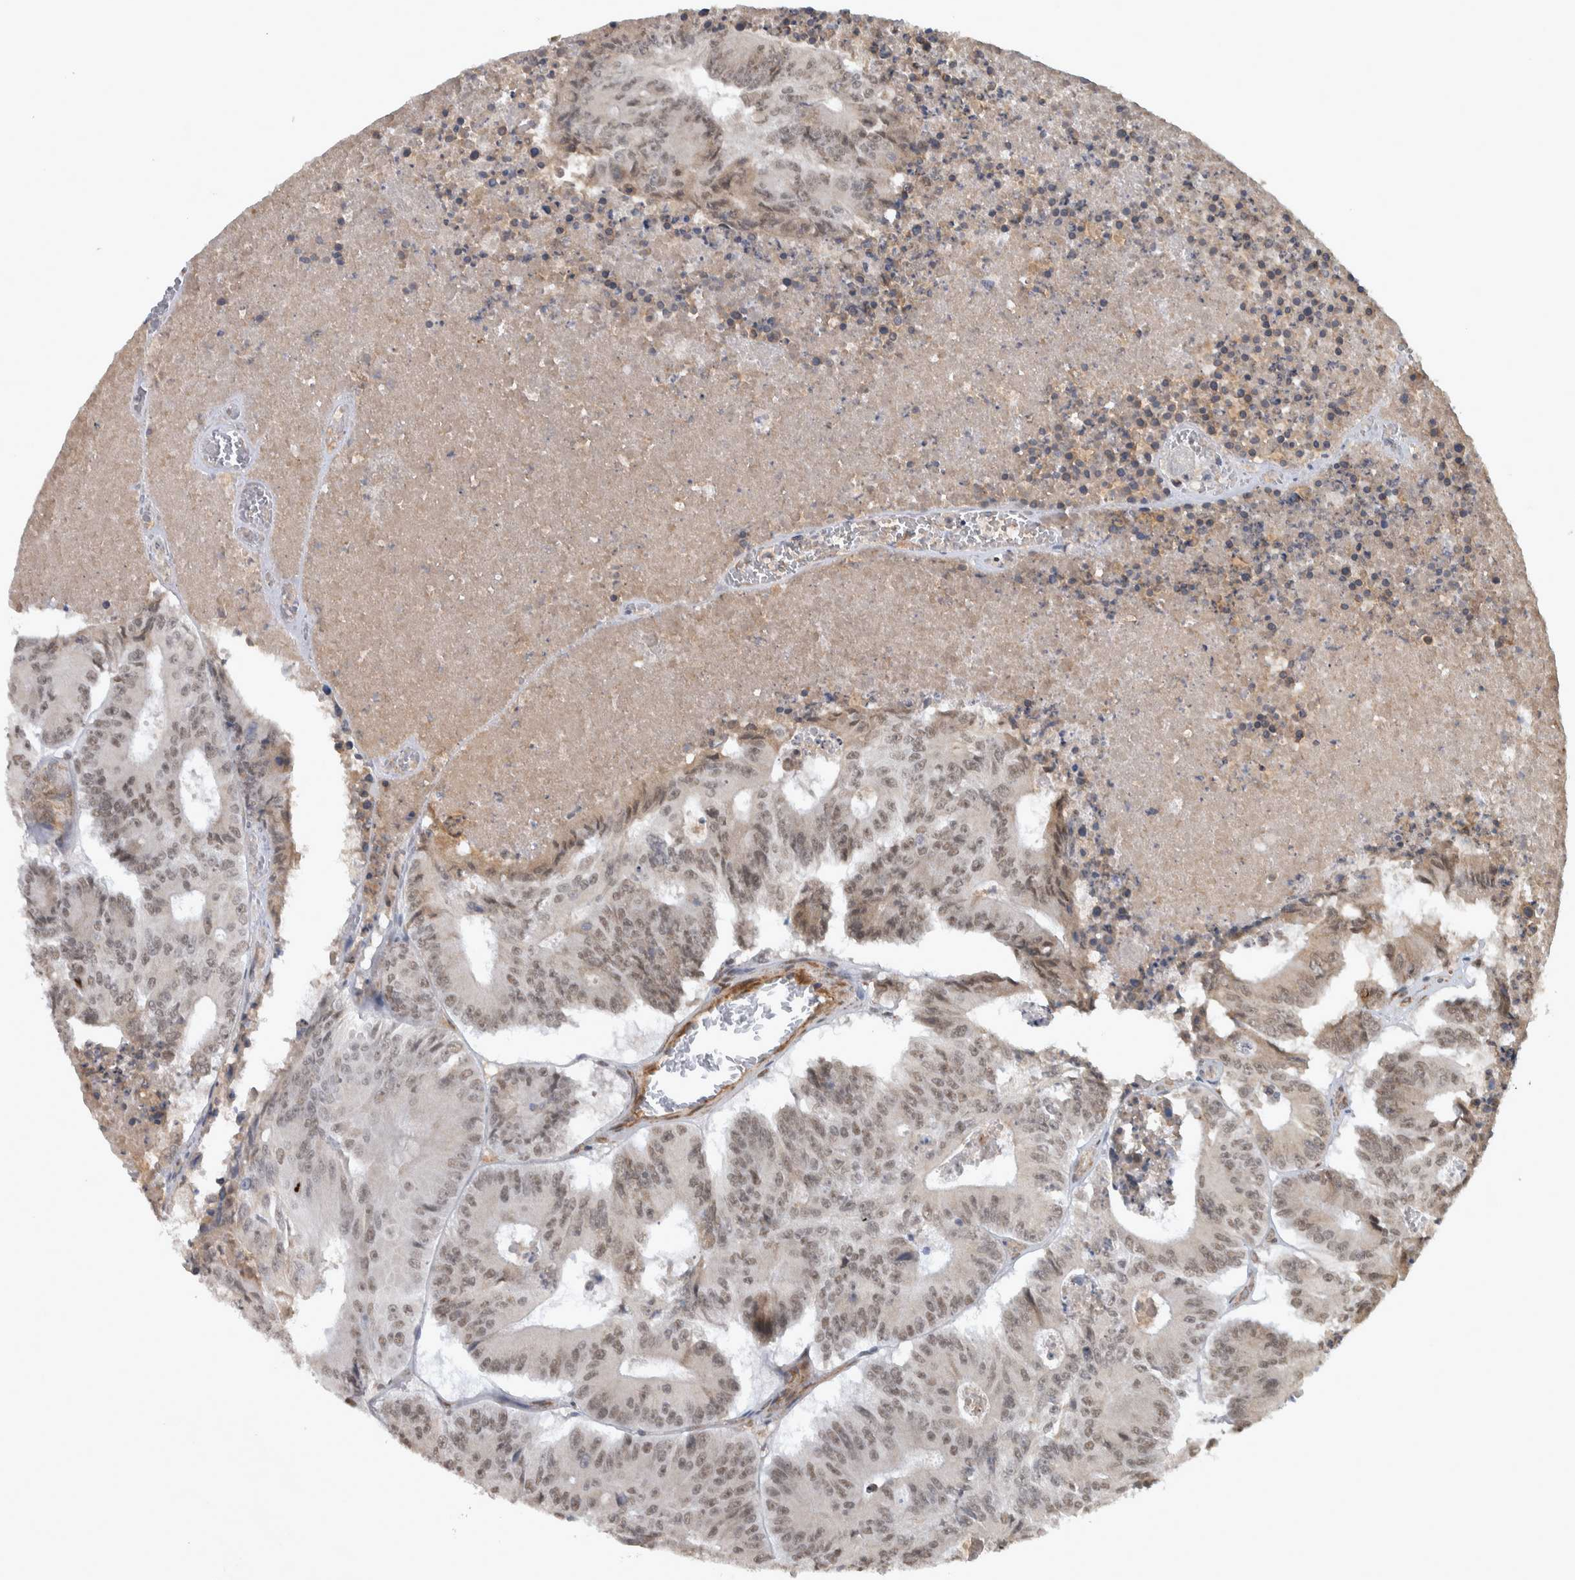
{"staining": {"intensity": "weak", "quantity": ">75%", "location": "nuclear"}, "tissue": "colorectal cancer", "cell_type": "Tumor cells", "image_type": "cancer", "snomed": [{"axis": "morphology", "description": "Adenocarcinoma, NOS"}, {"axis": "topography", "description": "Colon"}], "caption": "Brown immunohistochemical staining in human colorectal adenocarcinoma demonstrates weak nuclear expression in approximately >75% of tumor cells.", "gene": "DDX42", "patient": {"sex": "male", "age": 87}}